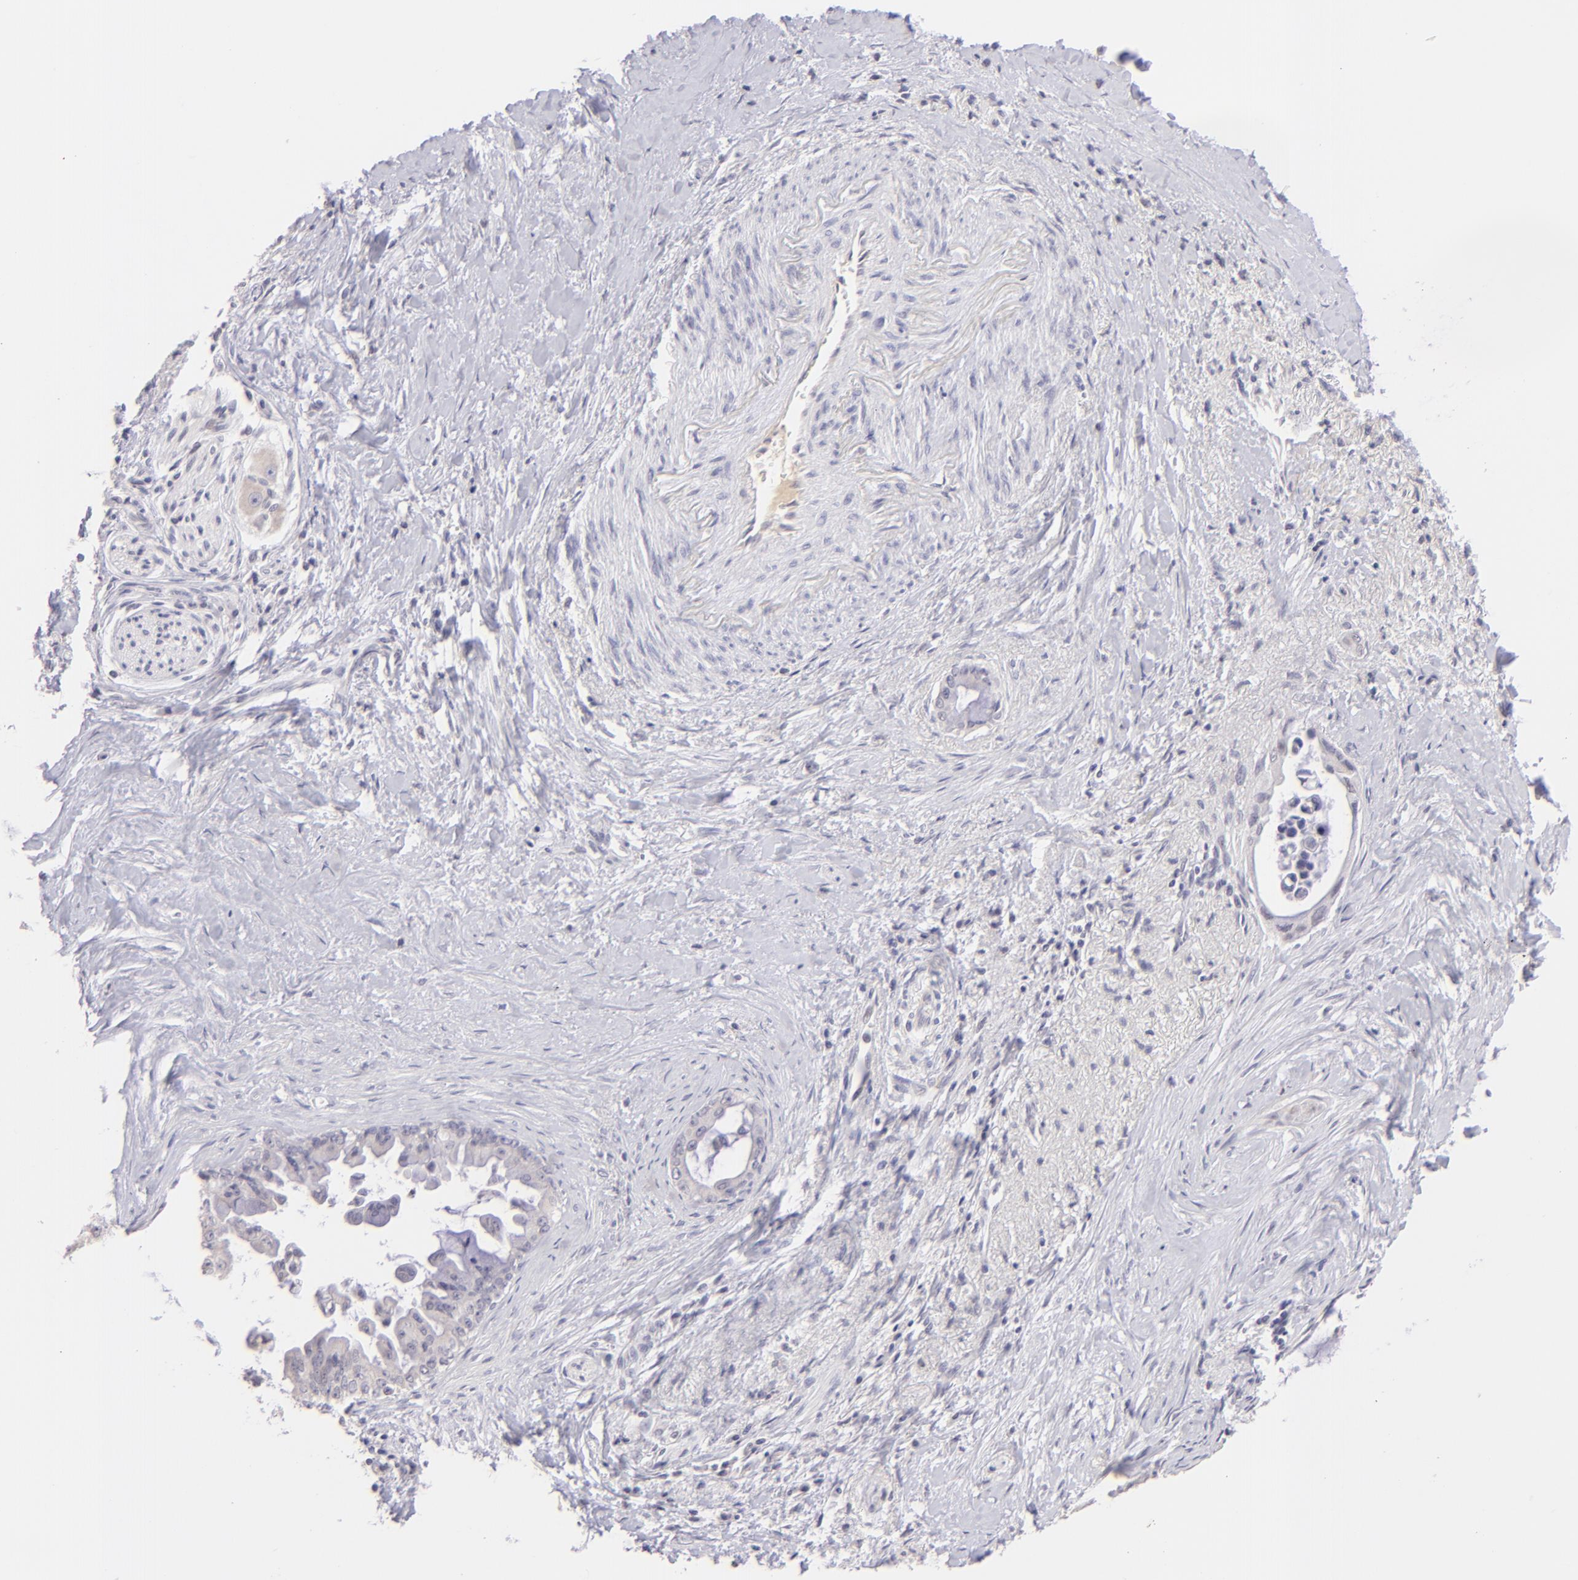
{"staining": {"intensity": "negative", "quantity": "none", "location": "none"}, "tissue": "pancreatic cancer", "cell_type": "Tumor cells", "image_type": "cancer", "snomed": [{"axis": "morphology", "description": "Adenocarcinoma, NOS"}, {"axis": "topography", "description": "Pancreas"}], "caption": "An immunohistochemistry (IHC) histopathology image of pancreatic adenocarcinoma is shown. There is no staining in tumor cells of pancreatic adenocarcinoma.", "gene": "MAGEA1", "patient": {"sex": "male", "age": 59}}